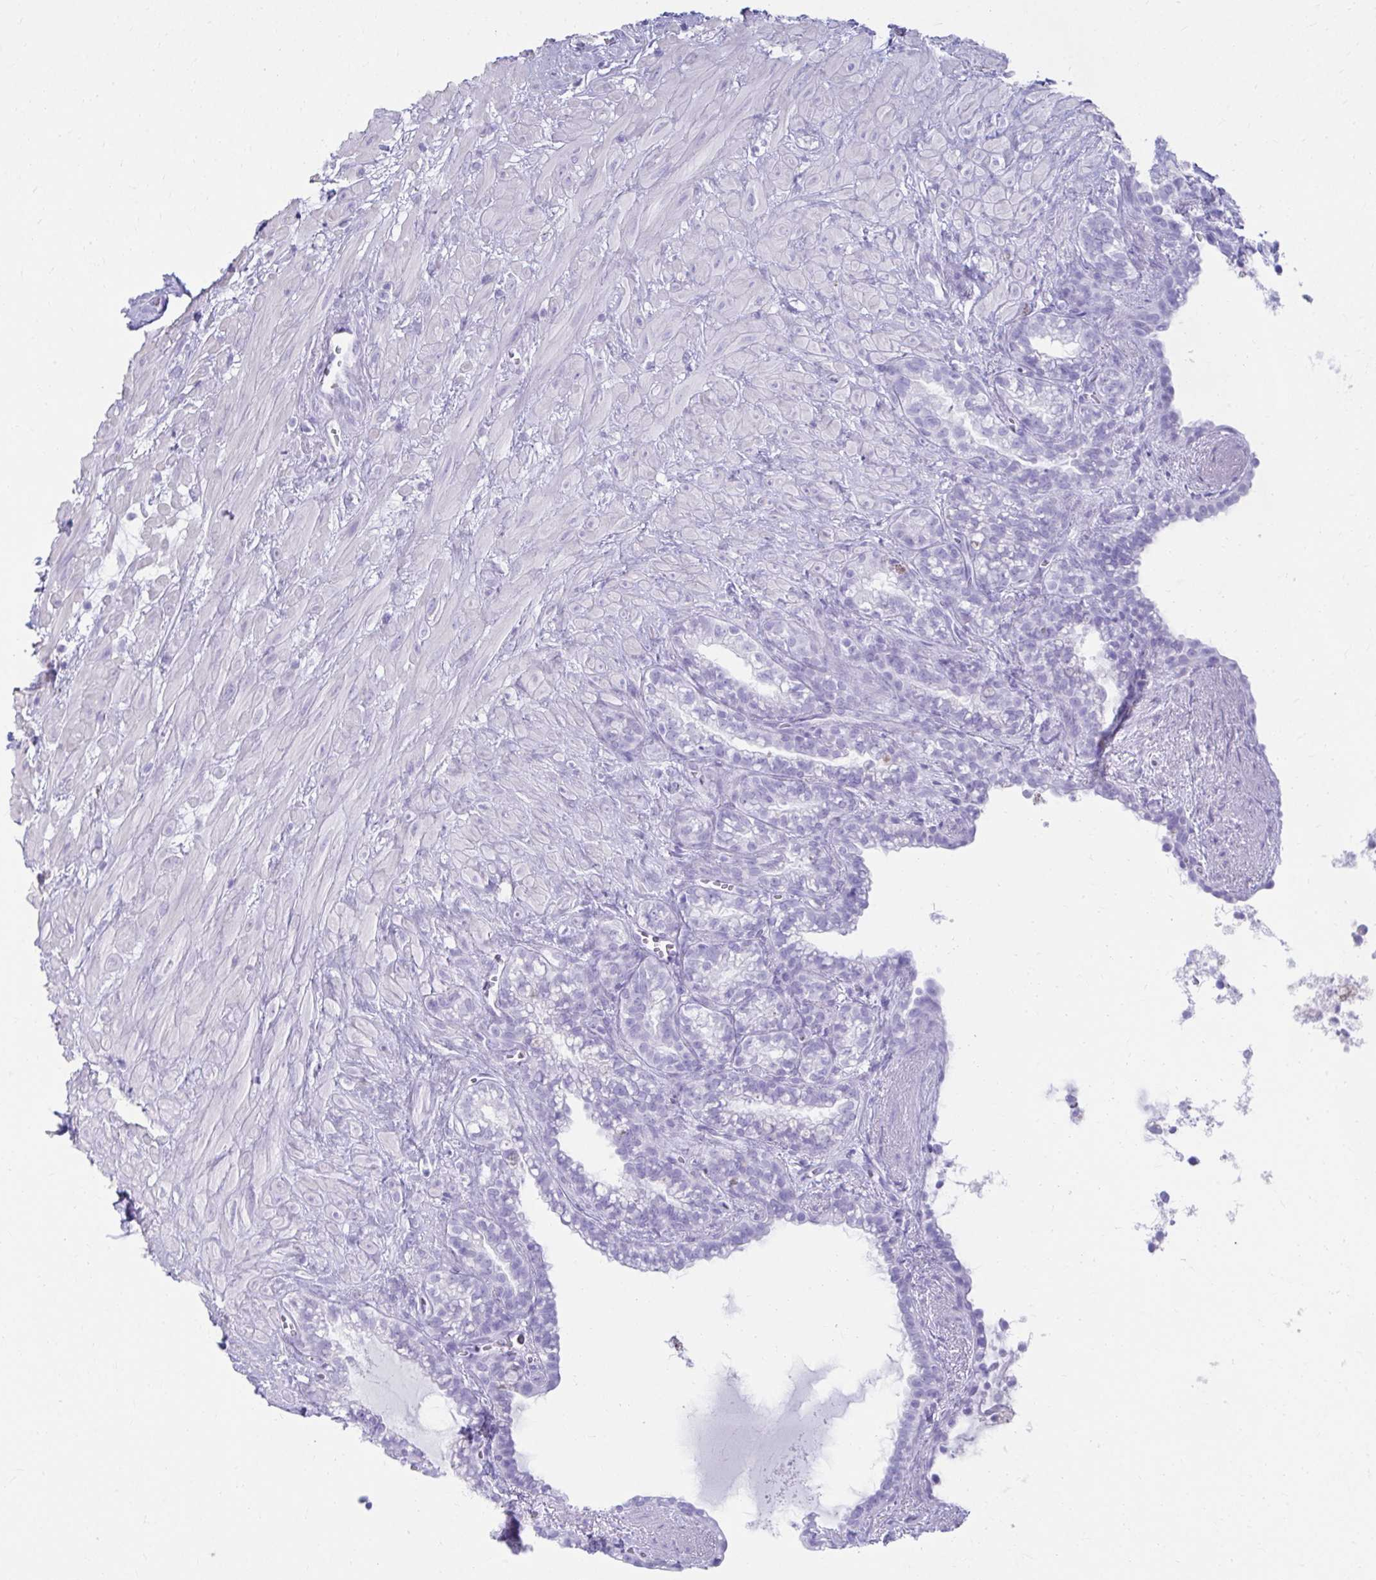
{"staining": {"intensity": "negative", "quantity": "none", "location": "none"}, "tissue": "seminal vesicle", "cell_type": "Glandular cells", "image_type": "normal", "snomed": [{"axis": "morphology", "description": "Normal tissue, NOS"}, {"axis": "topography", "description": "Seminal veicle"}], "caption": "DAB immunohistochemical staining of unremarkable human seminal vesicle reveals no significant positivity in glandular cells. (DAB (3,3'-diaminobenzidine) IHC visualized using brightfield microscopy, high magnification).", "gene": "ATP4B", "patient": {"sex": "male", "age": 76}}